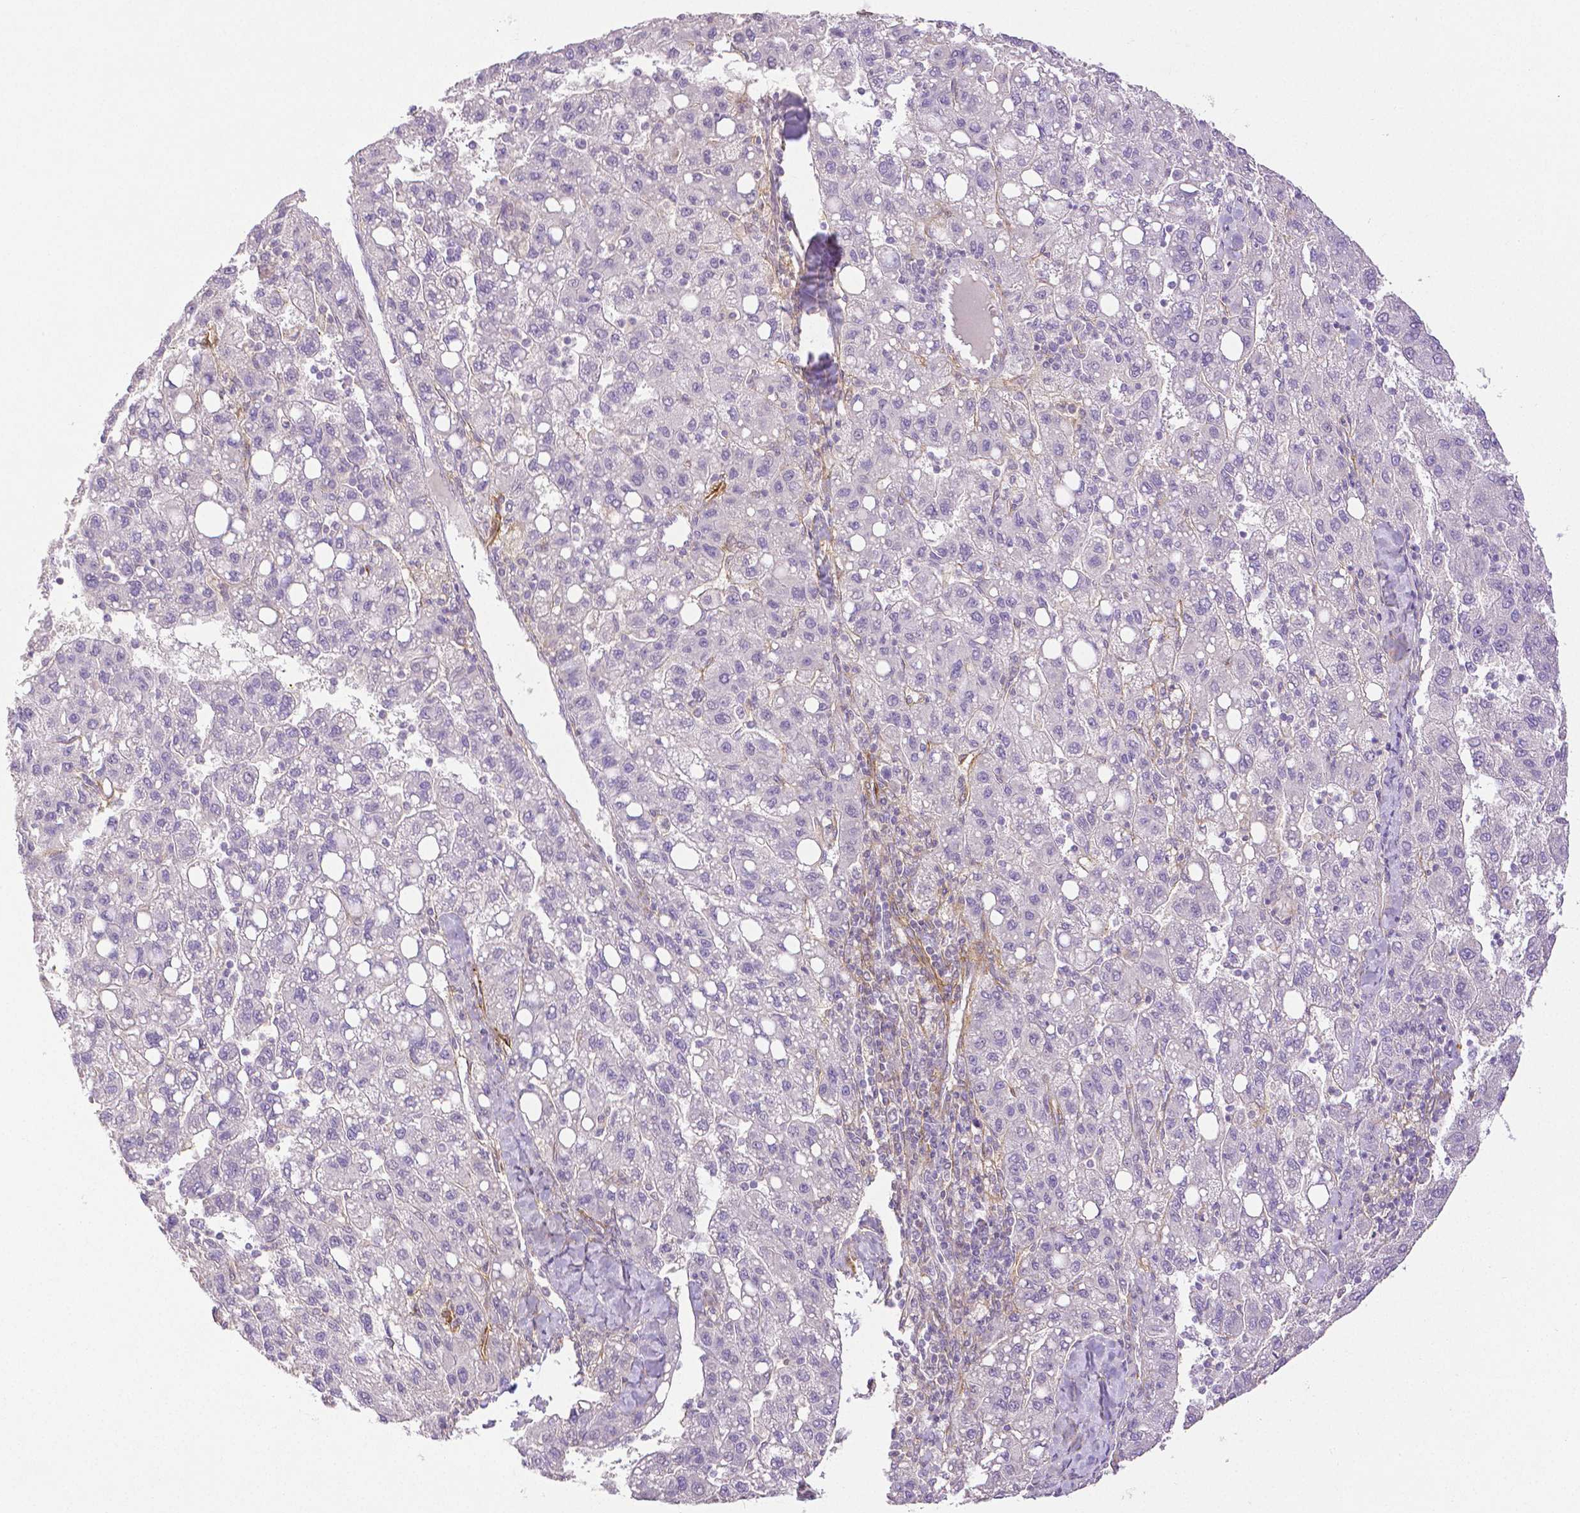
{"staining": {"intensity": "negative", "quantity": "none", "location": "none"}, "tissue": "liver cancer", "cell_type": "Tumor cells", "image_type": "cancer", "snomed": [{"axis": "morphology", "description": "Carcinoma, Hepatocellular, NOS"}, {"axis": "topography", "description": "Liver"}], "caption": "High magnification brightfield microscopy of liver cancer stained with DAB (3,3'-diaminobenzidine) (brown) and counterstained with hematoxylin (blue): tumor cells show no significant positivity.", "gene": "THY1", "patient": {"sex": "female", "age": 82}}